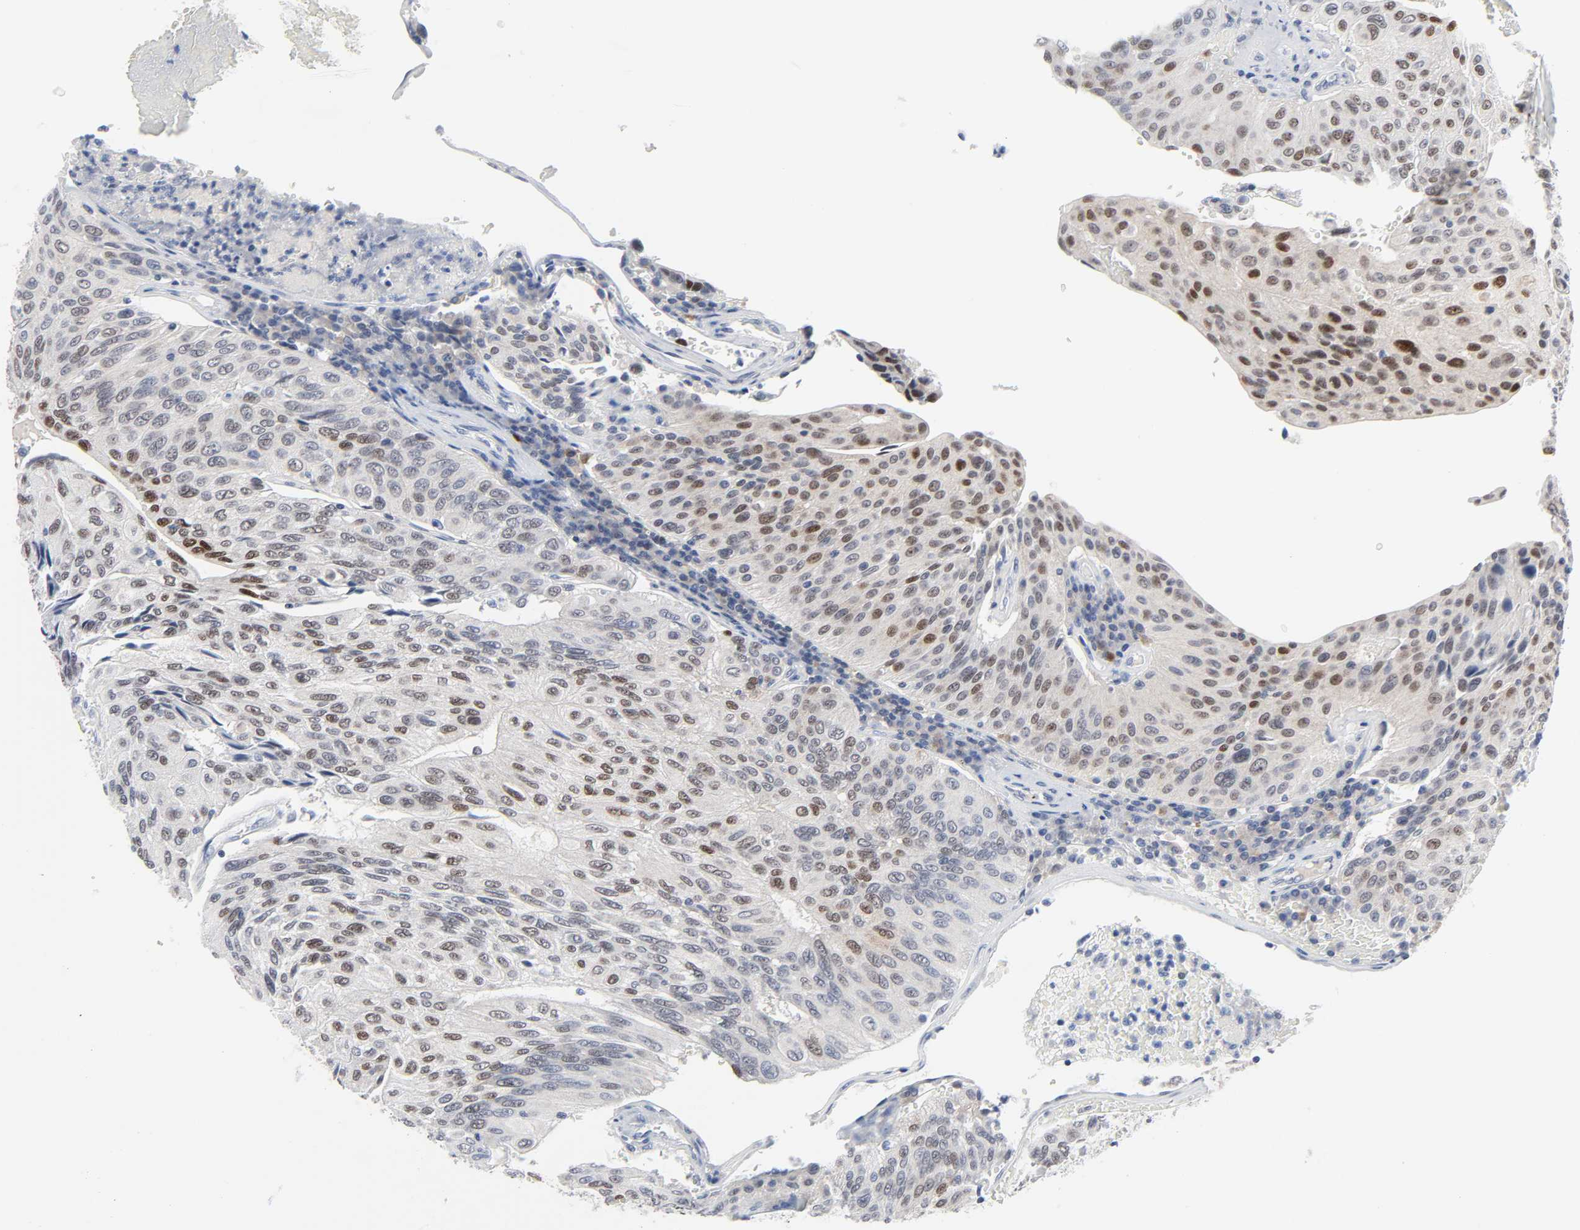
{"staining": {"intensity": "strong", "quantity": ">75%", "location": "nuclear"}, "tissue": "urothelial cancer", "cell_type": "Tumor cells", "image_type": "cancer", "snomed": [{"axis": "morphology", "description": "Urothelial carcinoma, High grade"}, {"axis": "topography", "description": "Urinary bladder"}], "caption": "Immunohistochemistry (IHC) (DAB) staining of human urothelial cancer demonstrates strong nuclear protein staining in about >75% of tumor cells.", "gene": "WEE1", "patient": {"sex": "male", "age": 66}}